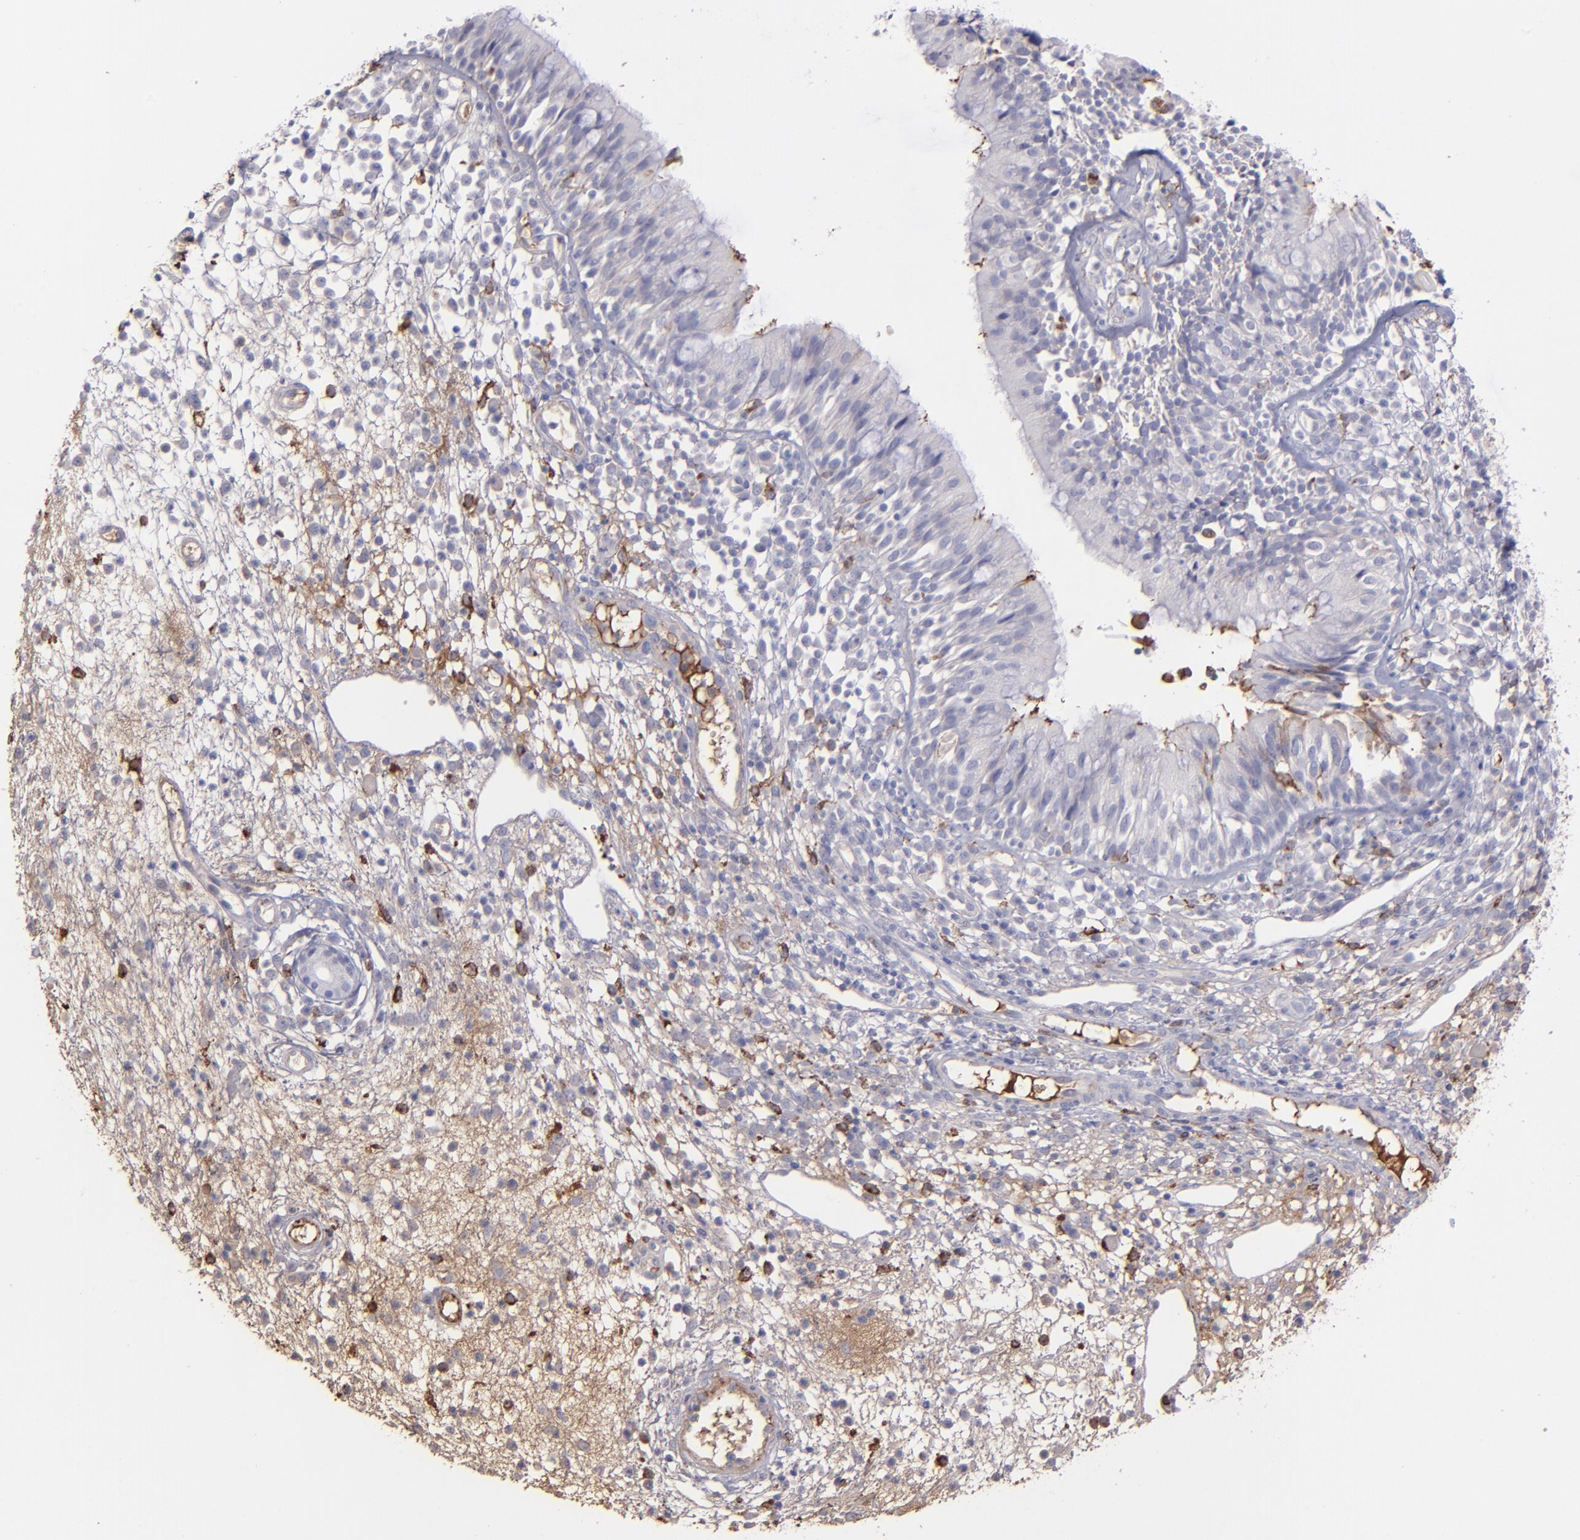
{"staining": {"intensity": "weak", "quantity": "<25%", "location": "cytoplasmic/membranous"}, "tissue": "nasopharynx", "cell_type": "Respiratory epithelial cells", "image_type": "normal", "snomed": [{"axis": "morphology", "description": "Normal tissue, NOS"}, {"axis": "morphology", "description": "Inflammation, NOS"}, {"axis": "morphology", "description": "Malignant melanoma, Metastatic site"}, {"axis": "topography", "description": "Nasopharynx"}], "caption": "Respiratory epithelial cells are negative for protein expression in benign human nasopharynx.", "gene": "C1QA", "patient": {"sex": "female", "age": 55}}